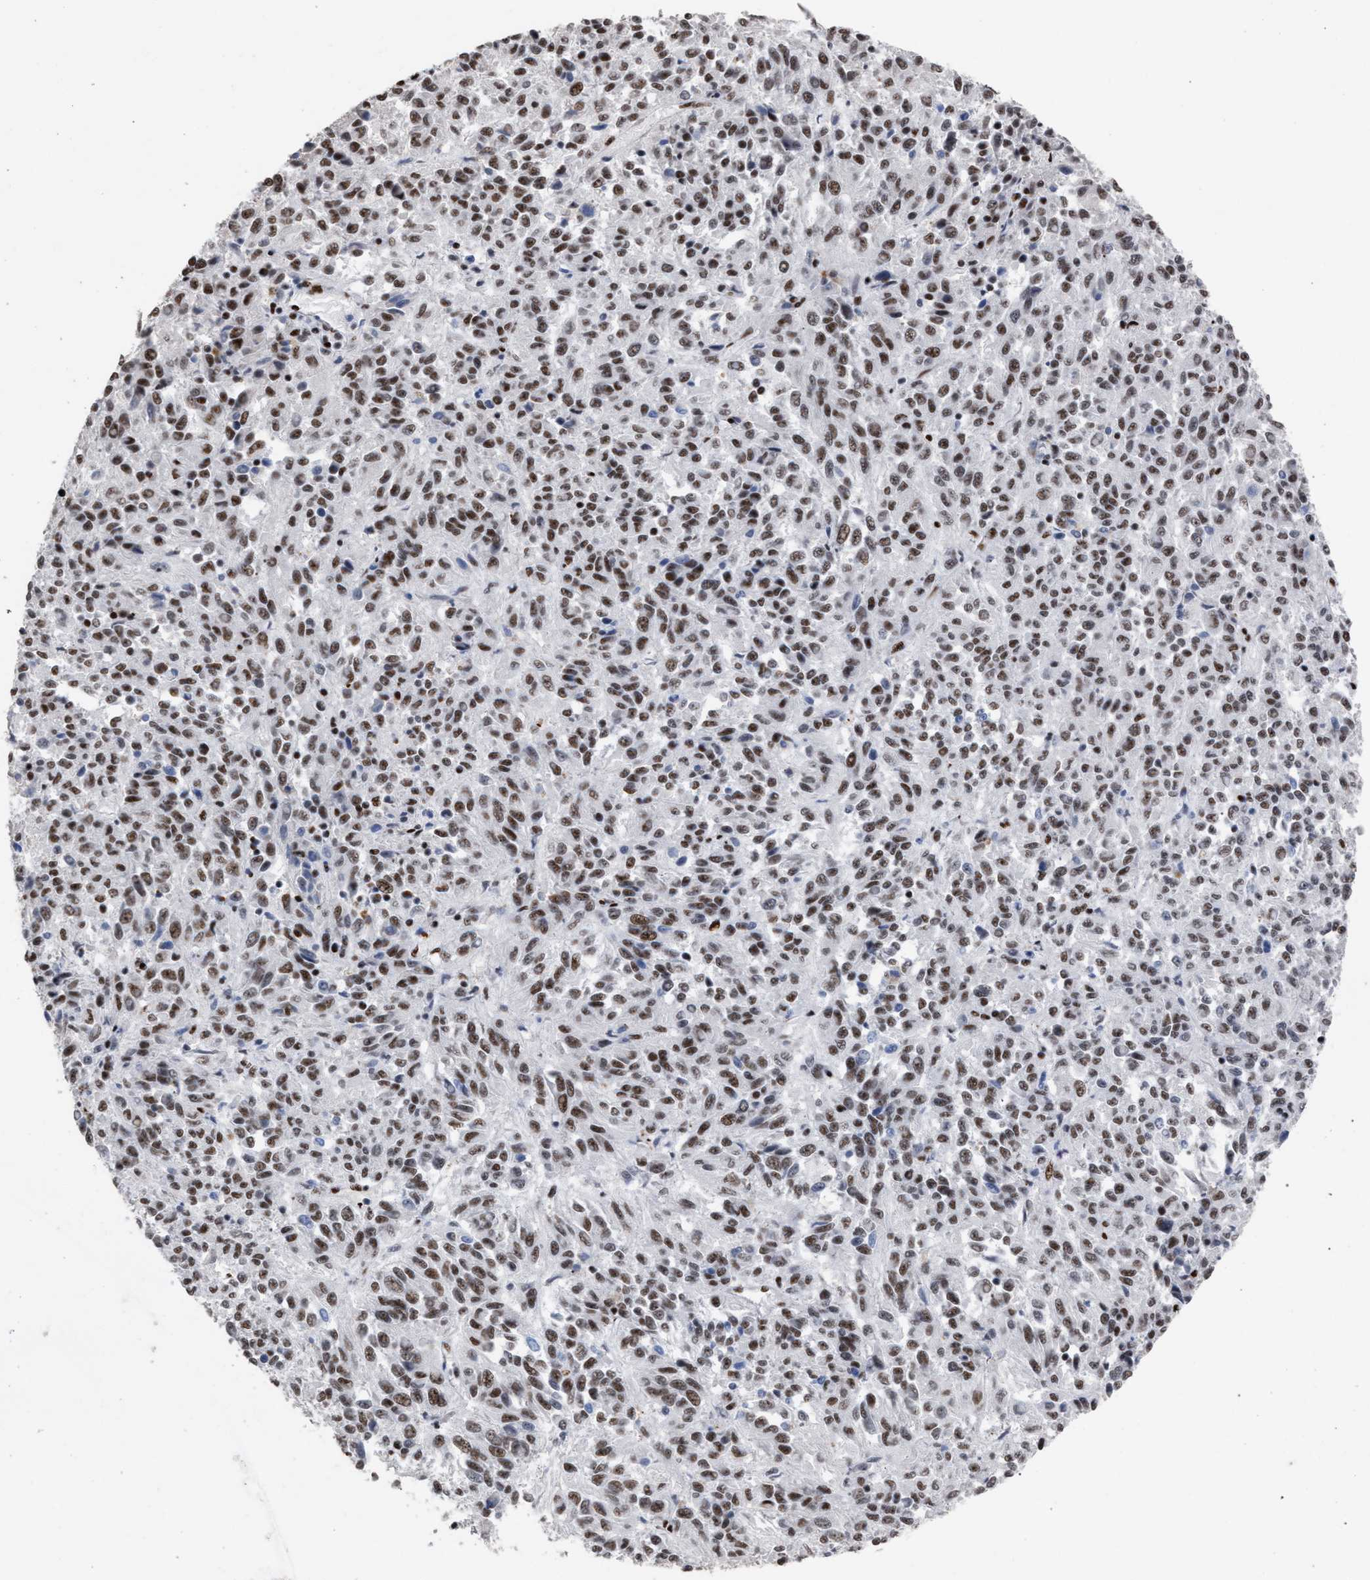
{"staining": {"intensity": "moderate", "quantity": ">75%", "location": "nuclear"}, "tissue": "melanoma", "cell_type": "Tumor cells", "image_type": "cancer", "snomed": [{"axis": "morphology", "description": "Malignant melanoma, Metastatic site"}, {"axis": "topography", "description": "Lung"}], "caption": "Immunohistochemical staining of melanoma displays moderate nuclear protein staining in approximately >75% of tumor cells.", "gene": "TP53BP1", "patient": {"sex": "male", "age": 64}}